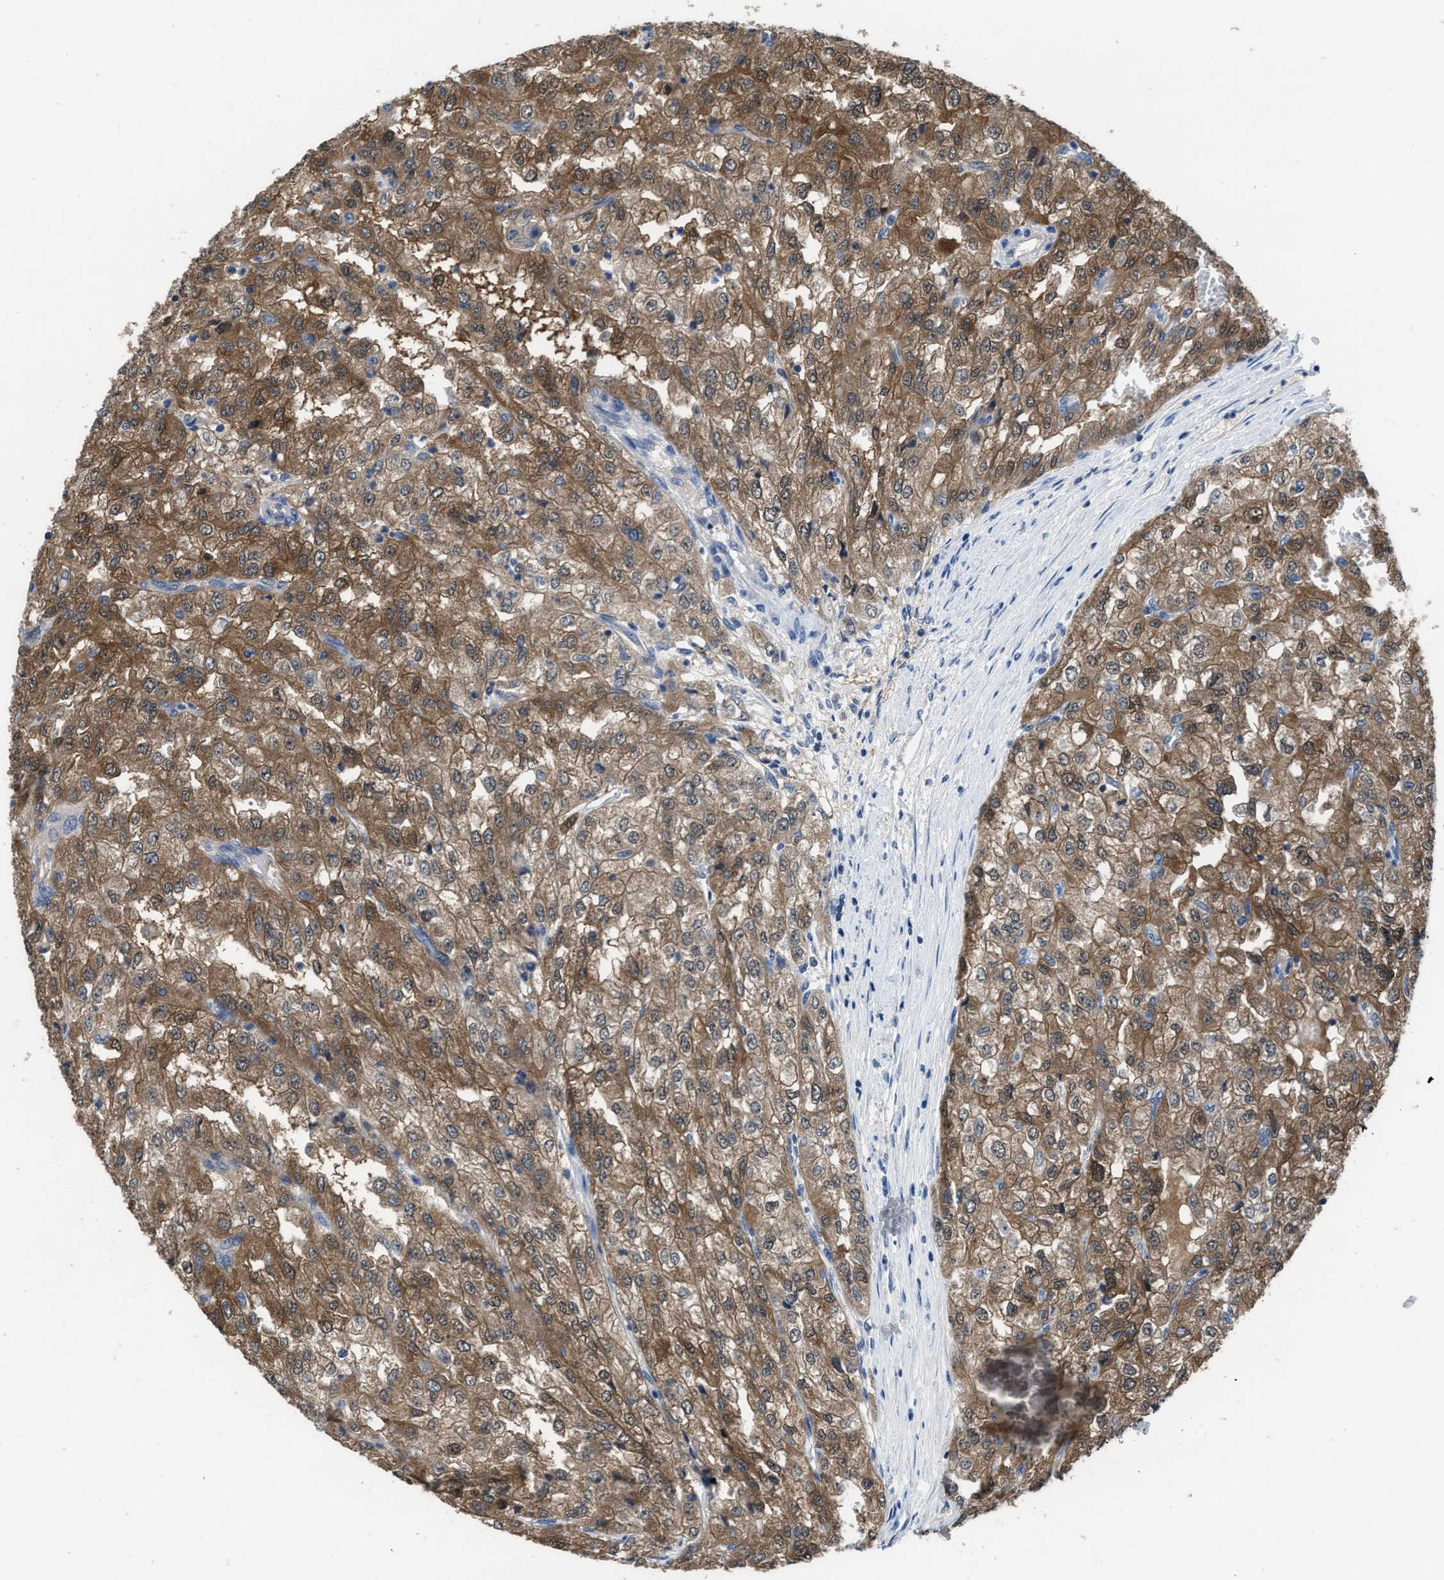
{"staining": {"intensity": "moderate", "quantity": ">75%", "location": "cytoplasmic/membranous"}, "tissue": "renal cancer", "cell_type": "Tumor cells", "image_type": "cancer", "snomed": [{"axis": "morphology", "description": "Adenocarcinoma, NOS"}, {"axis": "topography", "description": "Kidney"}], "caption": "The immunohistochemical stain highlights moderate cytoplasmic/membranous positivity in tumor cells of adenocarcinoma (renal) tissue.", "gene": "NUDT5", "patient": {"sex": "female", "age": 54}}